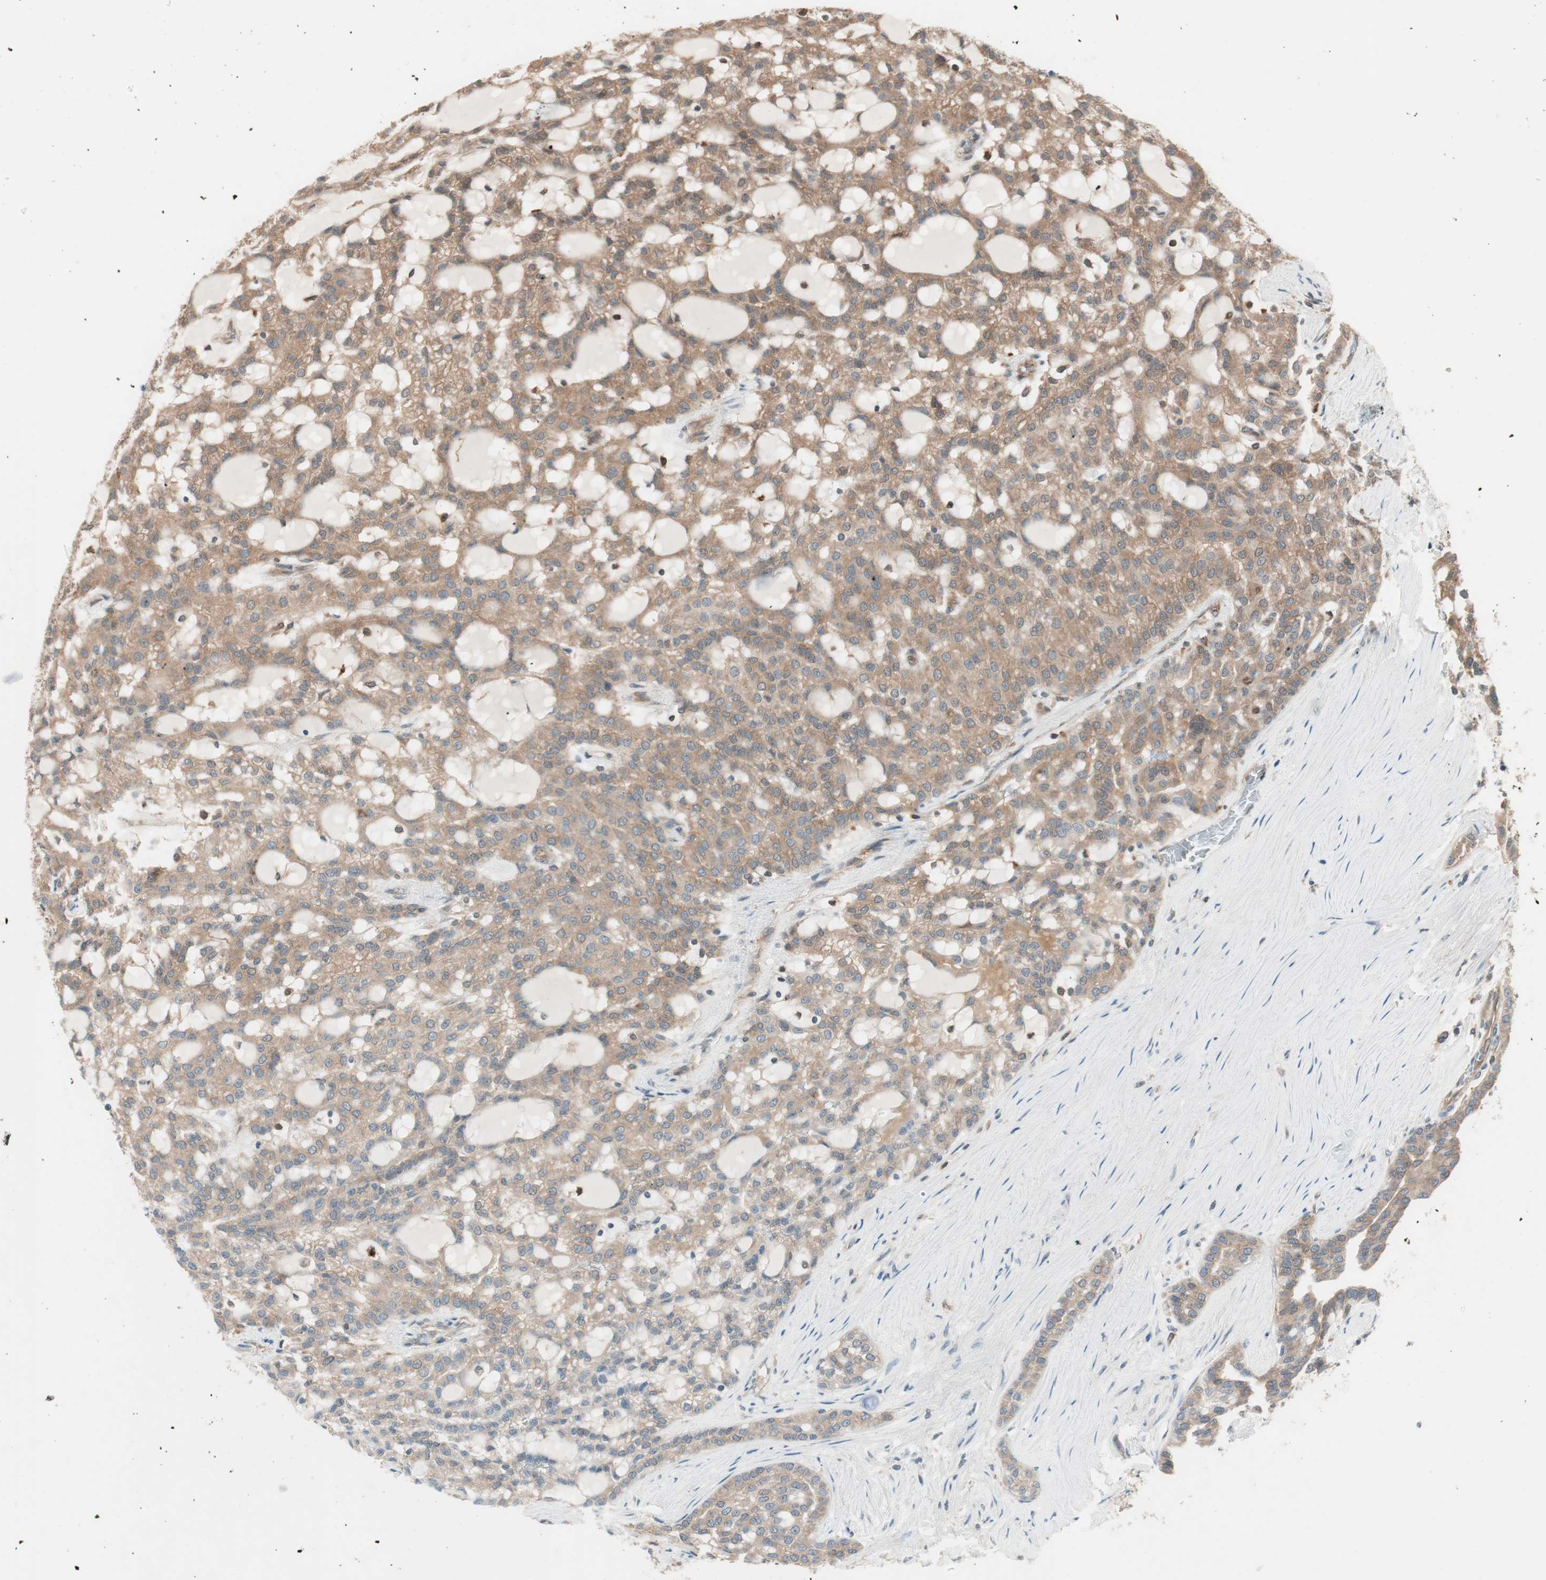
{"staining": {"intensity": "moderate", "quantity": ">75%", "location": "cytoplasmic/membranous"}, "tissue": "renal cancer", "cell_type": "Tumor cells", "image_type": "cancer", "snomed": [{"axis": "morphology", "description": "Adenocarcinoma, NOS"}, {"axis": "topography", "description": "Kidney"}], "caption": "Protein staining of renal cancer (adenocarcinoma) tissue displays moderate cytoplasmic/membranous staining in about >75% of tumor cells.", "gene": "GALT", "patient": {"sex": "male", "age": 63}}